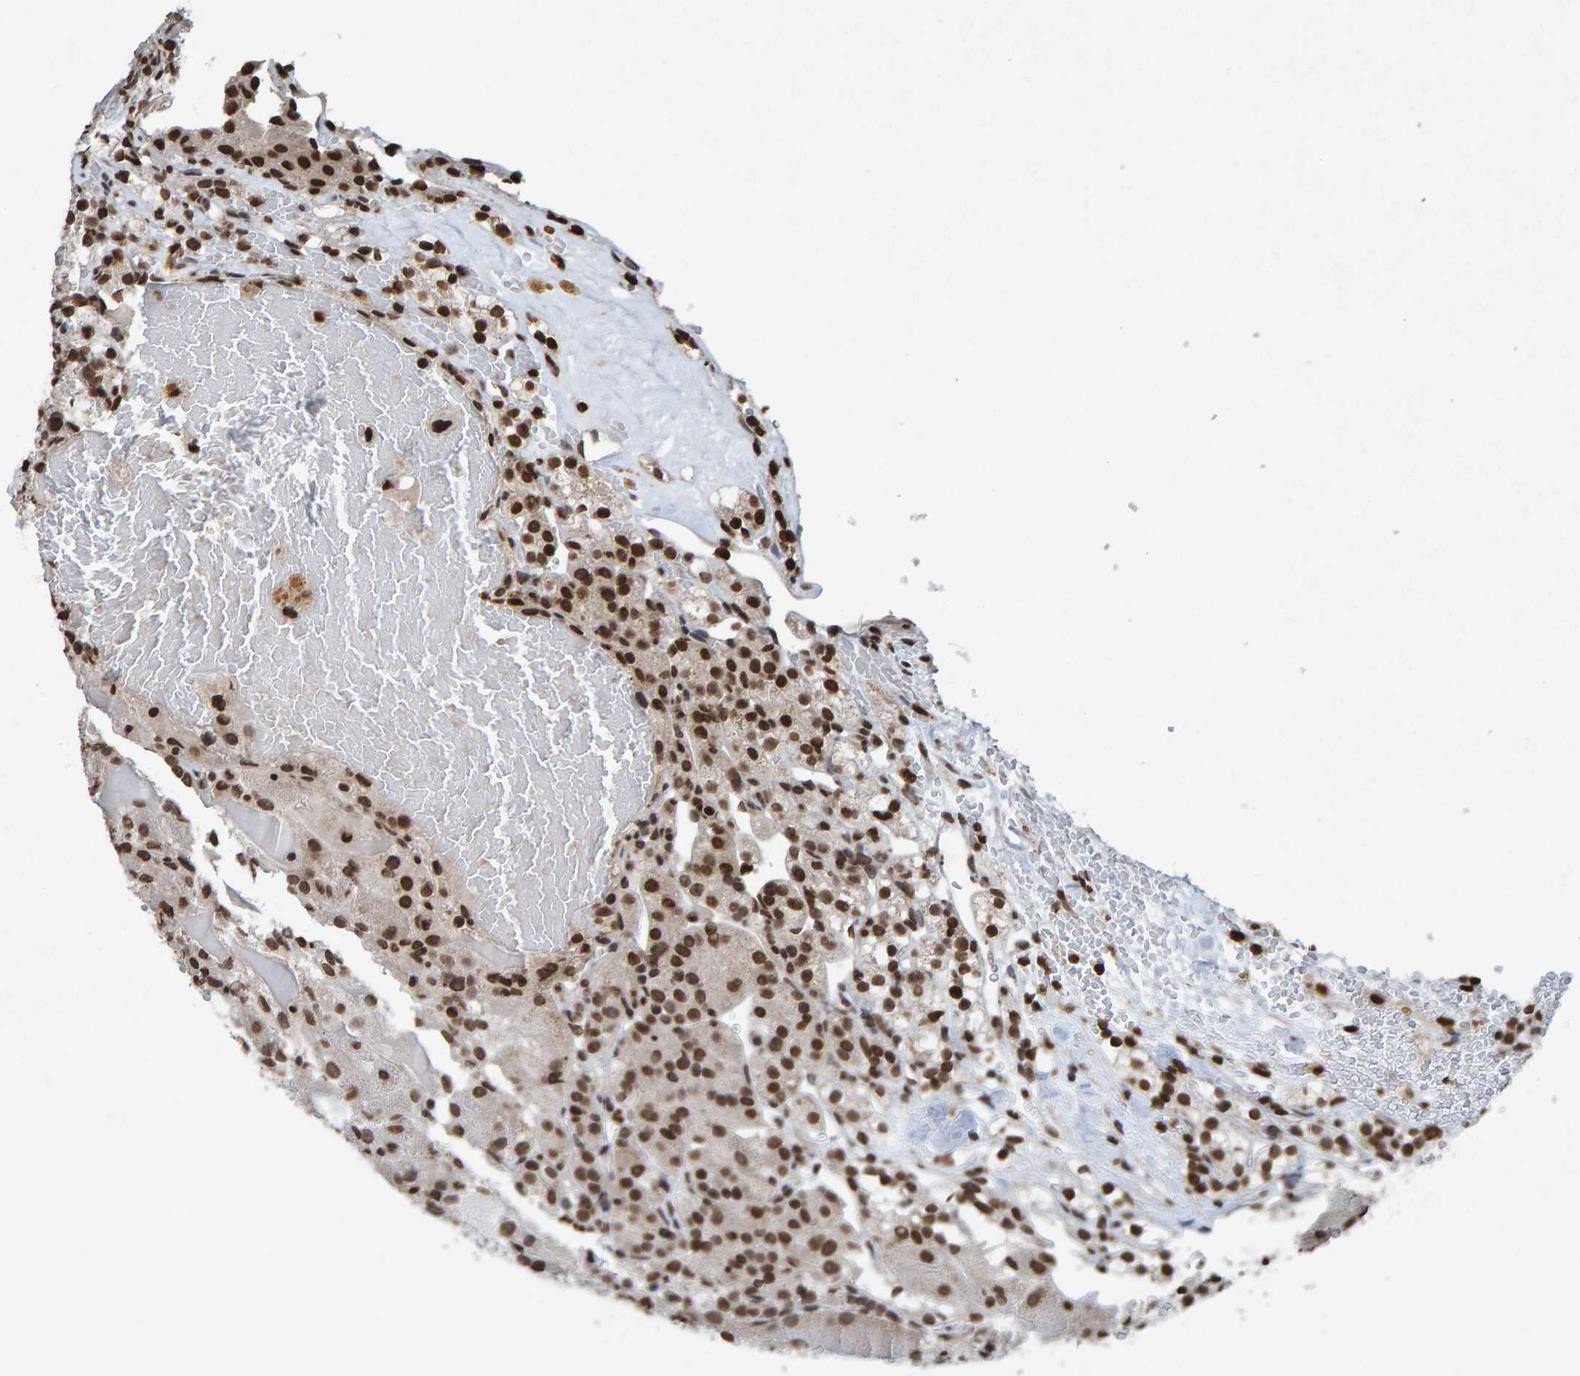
{"staining": {"intensity": "strong", "quantity": ">75%", "location": "nuclear"}, "tissue": "renal cancer", "cell_type": "Tumor cells", "image_type": "cancer", "snomed": [{"axis": "morphology", "description": "Normal tissue, NOS"}, {"axis": "morphology", "description": "Adenocarcinoma, NOS"}, {"axis": "topography", "description": "Kidney"}], "caption": "Protein positivity by immunohistochemistry reveals strong nuclear positivity in about >75% of tumor cells in renal cancer (adenocarcinoma).", "gene": "H2AZ1", "patient": {"sex": "male", "age": 61}}